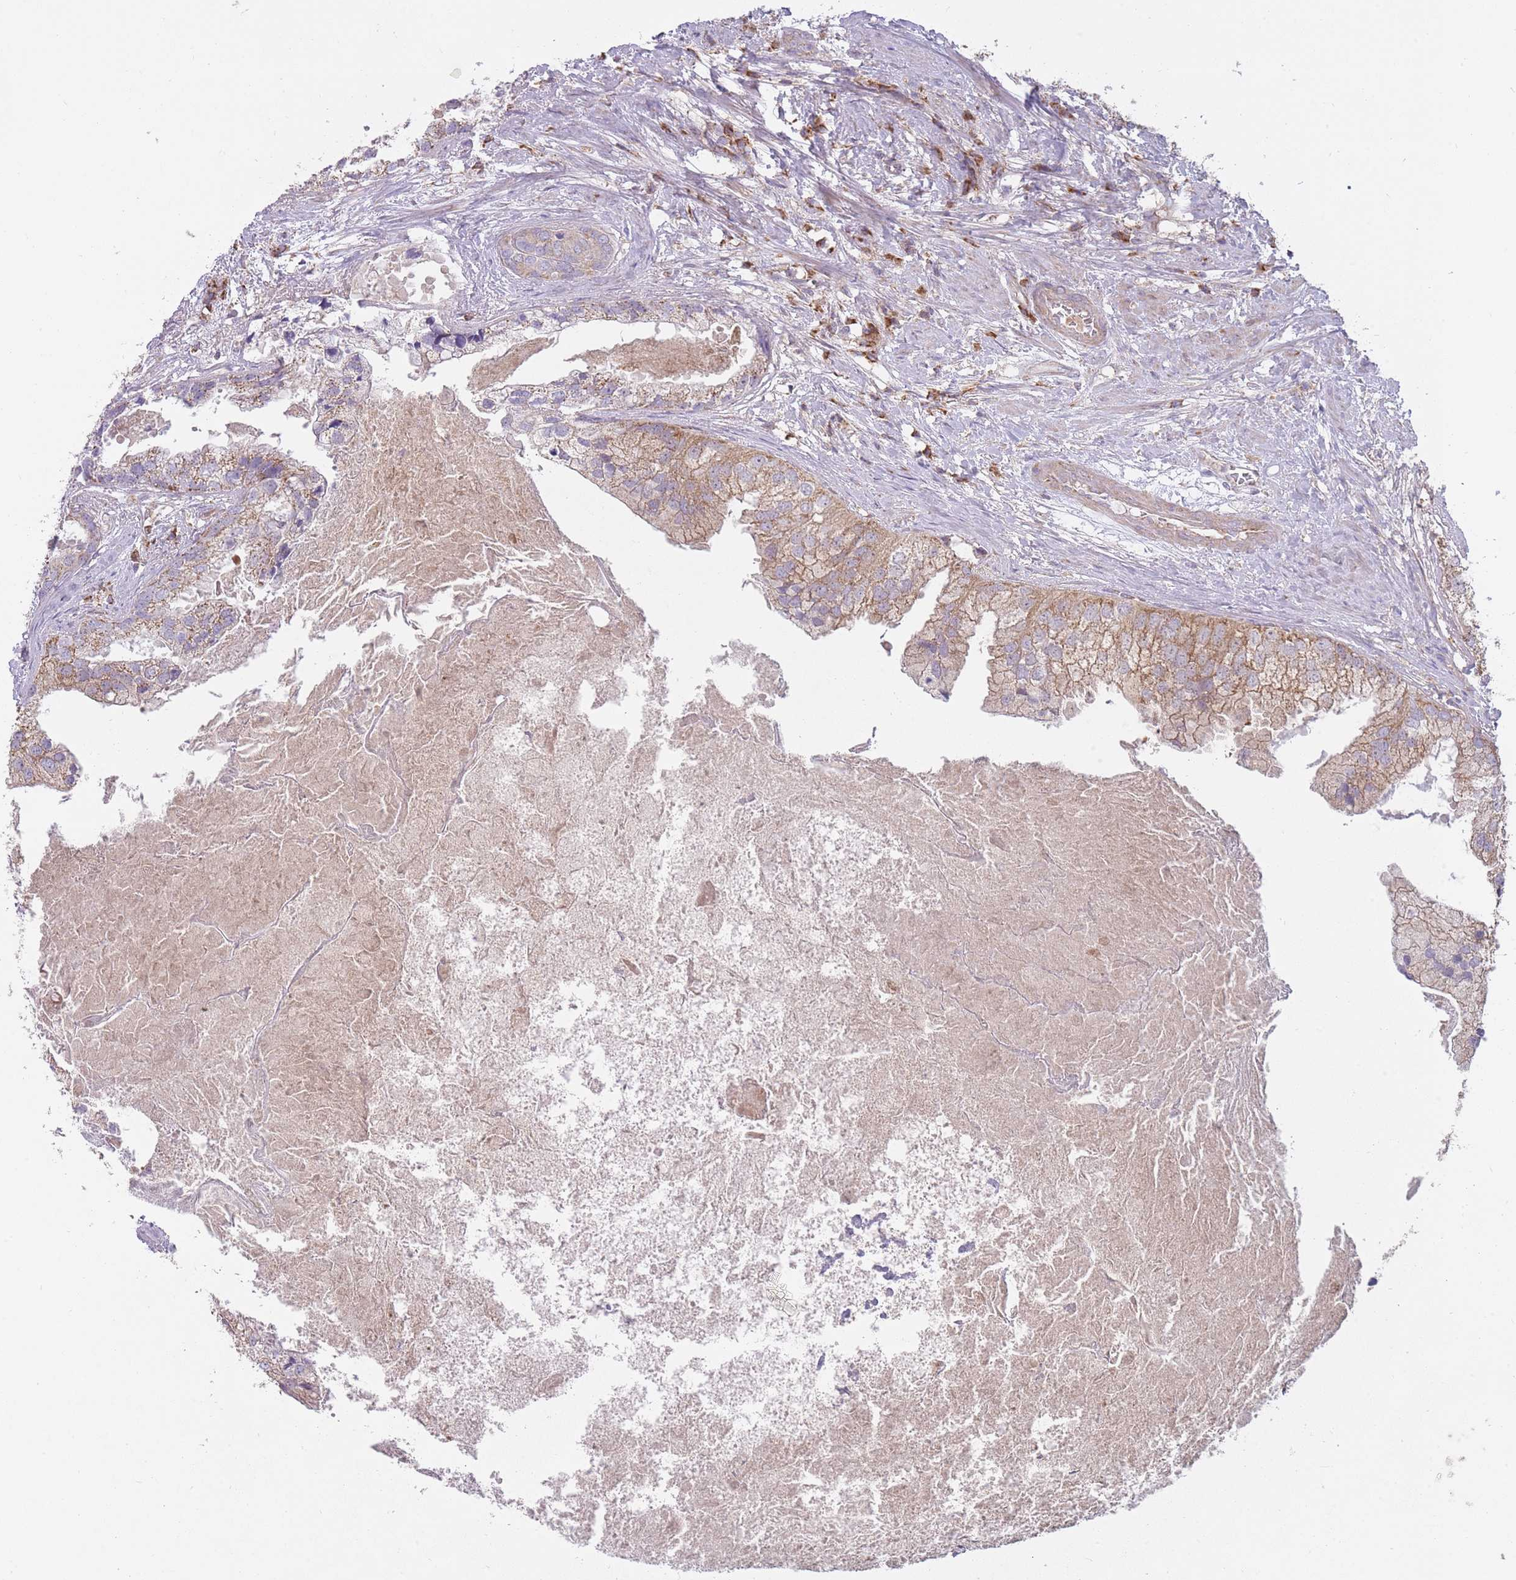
{"staining": {"intensity": "moderate", "quantity": "25%-75%", "location": "cytoplasmic/membranous"}, "tissue": "prostate cancer", "cell_type": "Tumor cells", "image_type": "cancer", "snomed": [{"axis": "morphology", "description": "Adenocarcinoma, High grade"}, {"axis": "topography", "description": "Prostate"}], "caption": "A photomicrograph showing moderate cytoplasmic/membranous expression in about 25%-75% of tumor cells in adenocarcinoma (high-grade) (prostate), as visualized by brown immunohistochemical staining.", "gene": "NDUFA9", "patient": {"sex": "male", "age": 62}}